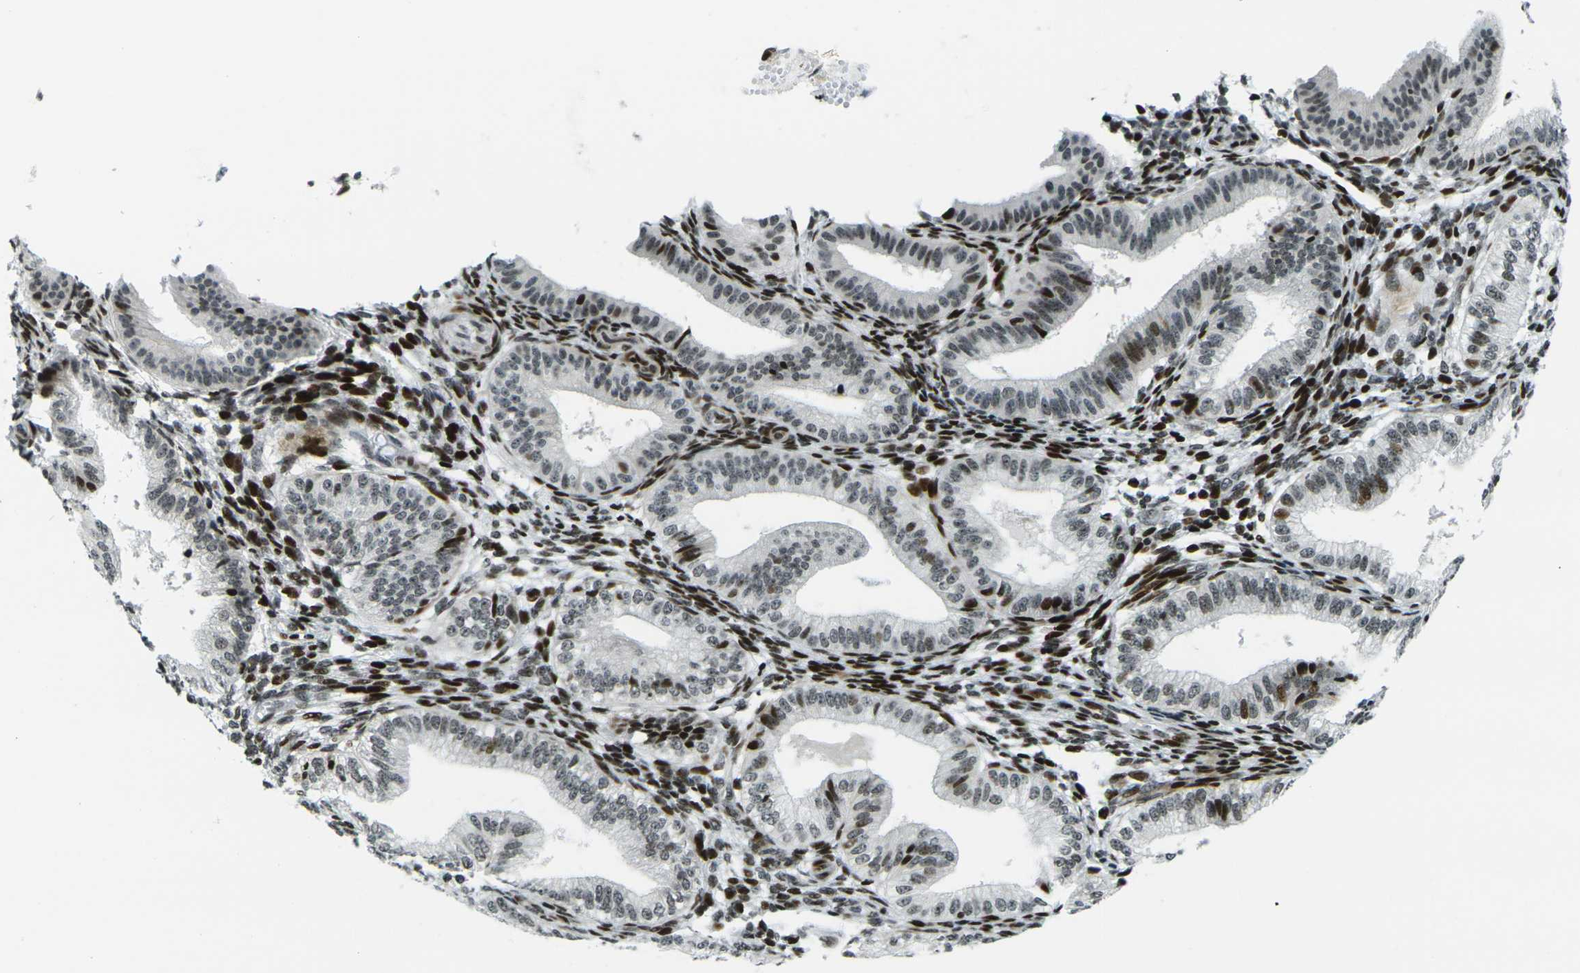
{"staining": {"intensity": "strong", "quantity": ">75%", "location": "nuclear"}, "tissue": "endometrium", "cell_type": "Cells in endometrial stroma", "image_type": "normal", "snomed": [{"axis": "morphology", "description": "Normal tissue, NOS"}, {"axis": "topography", "description": "Endometrium"}], "caption": "Endometrium stained for a protein reveals strong nuclear positivity in cells in endometrial stroma. (Brightfield microscopy of DAB IHC at high magnification).", "gene": "H3", "patient": {"sex": "female", "age": 39}}